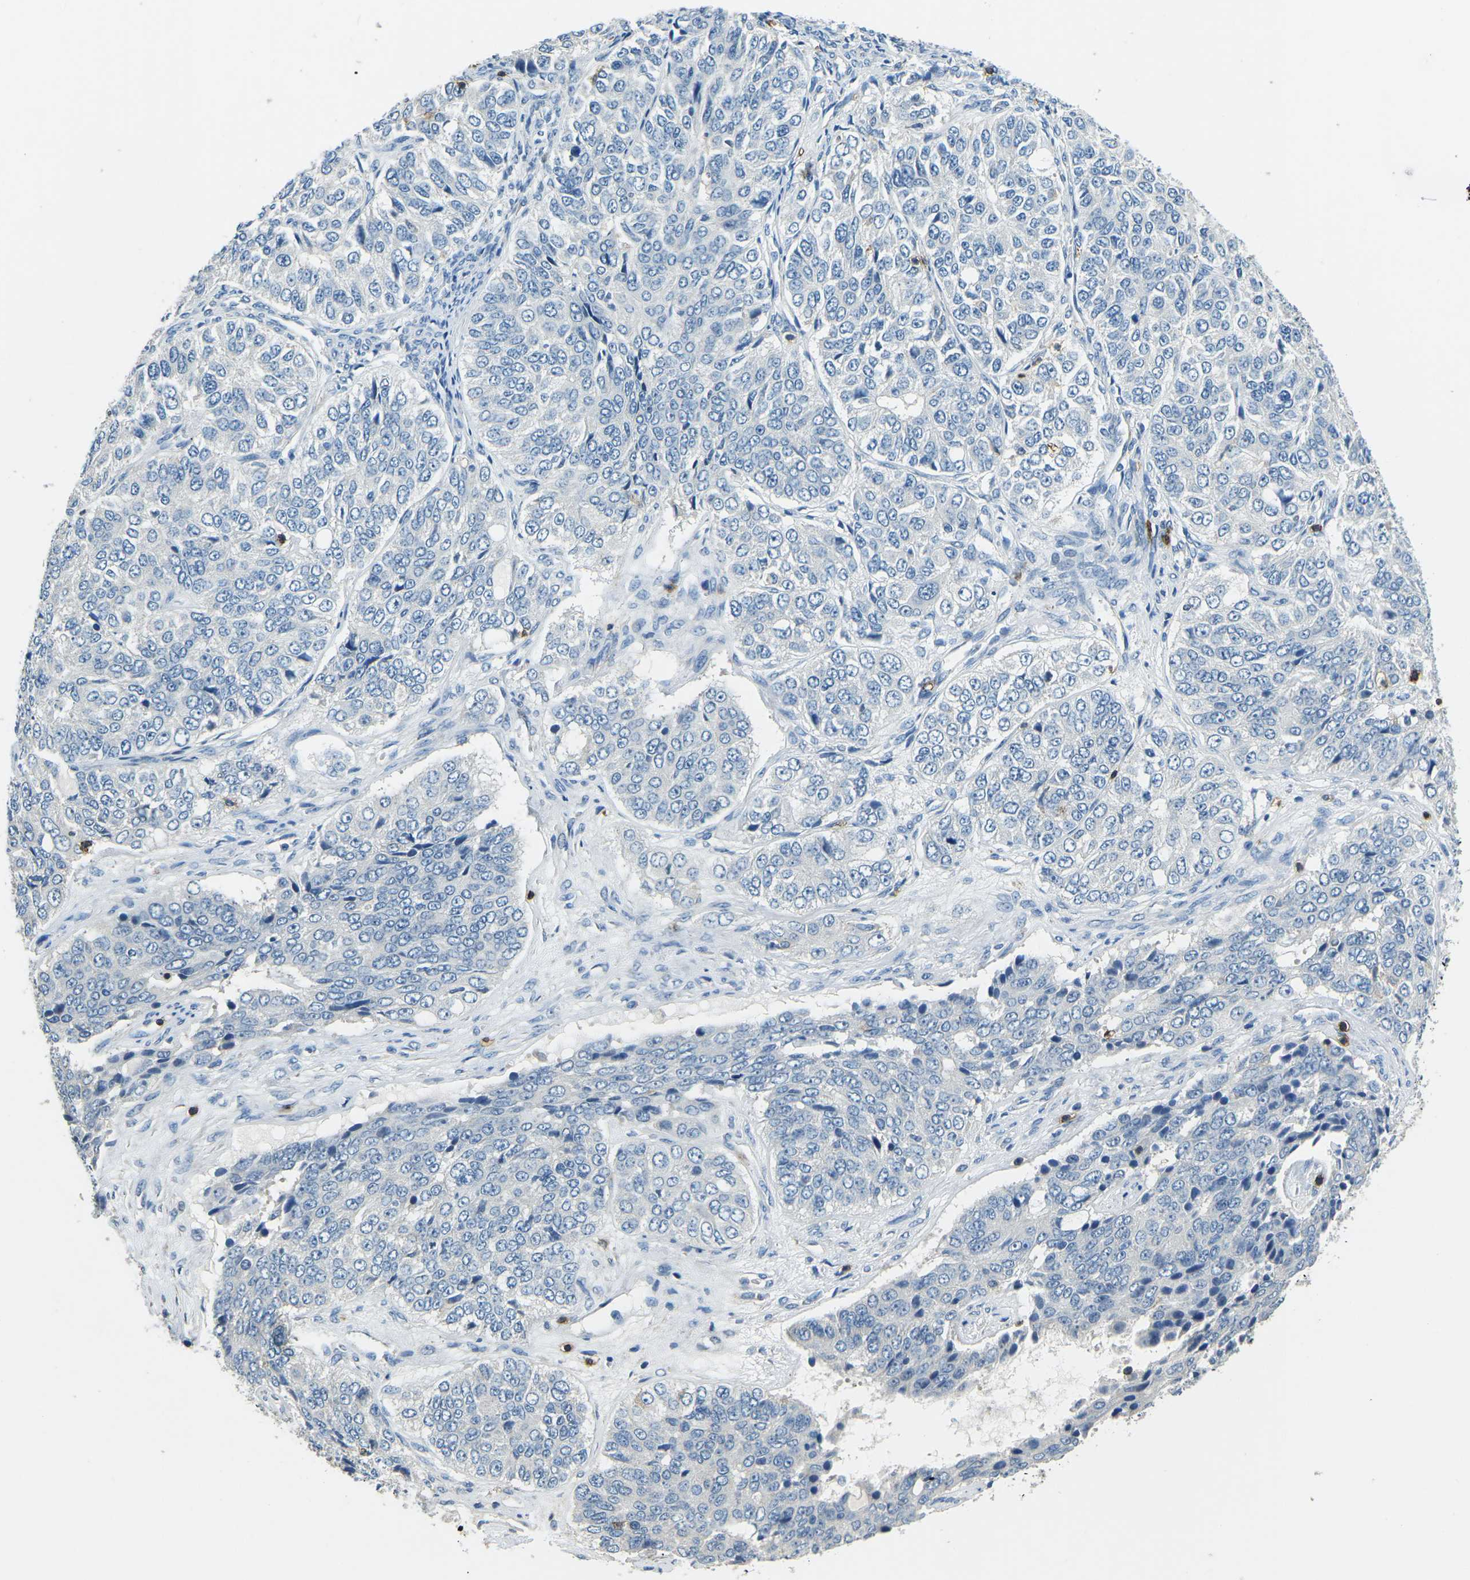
{"staining": {"intensity": "negative", "quantity": "none", "location": "none"}, "tissue": "ovarian cancer", "cell_type": "Tumor cells", "image_type": "cancer", "snomed": [{"axis": "morphology", "description": "Carcinoma, endometroid"}, {"axis": "topography", "description": "Ovary"}], "caption": "Tumor cells are negative for brown protein staining in ovarian cancer. Nuclei are stained in blue.", "gene": "CD6", "patient": {"sex": "female", "age": 51}}